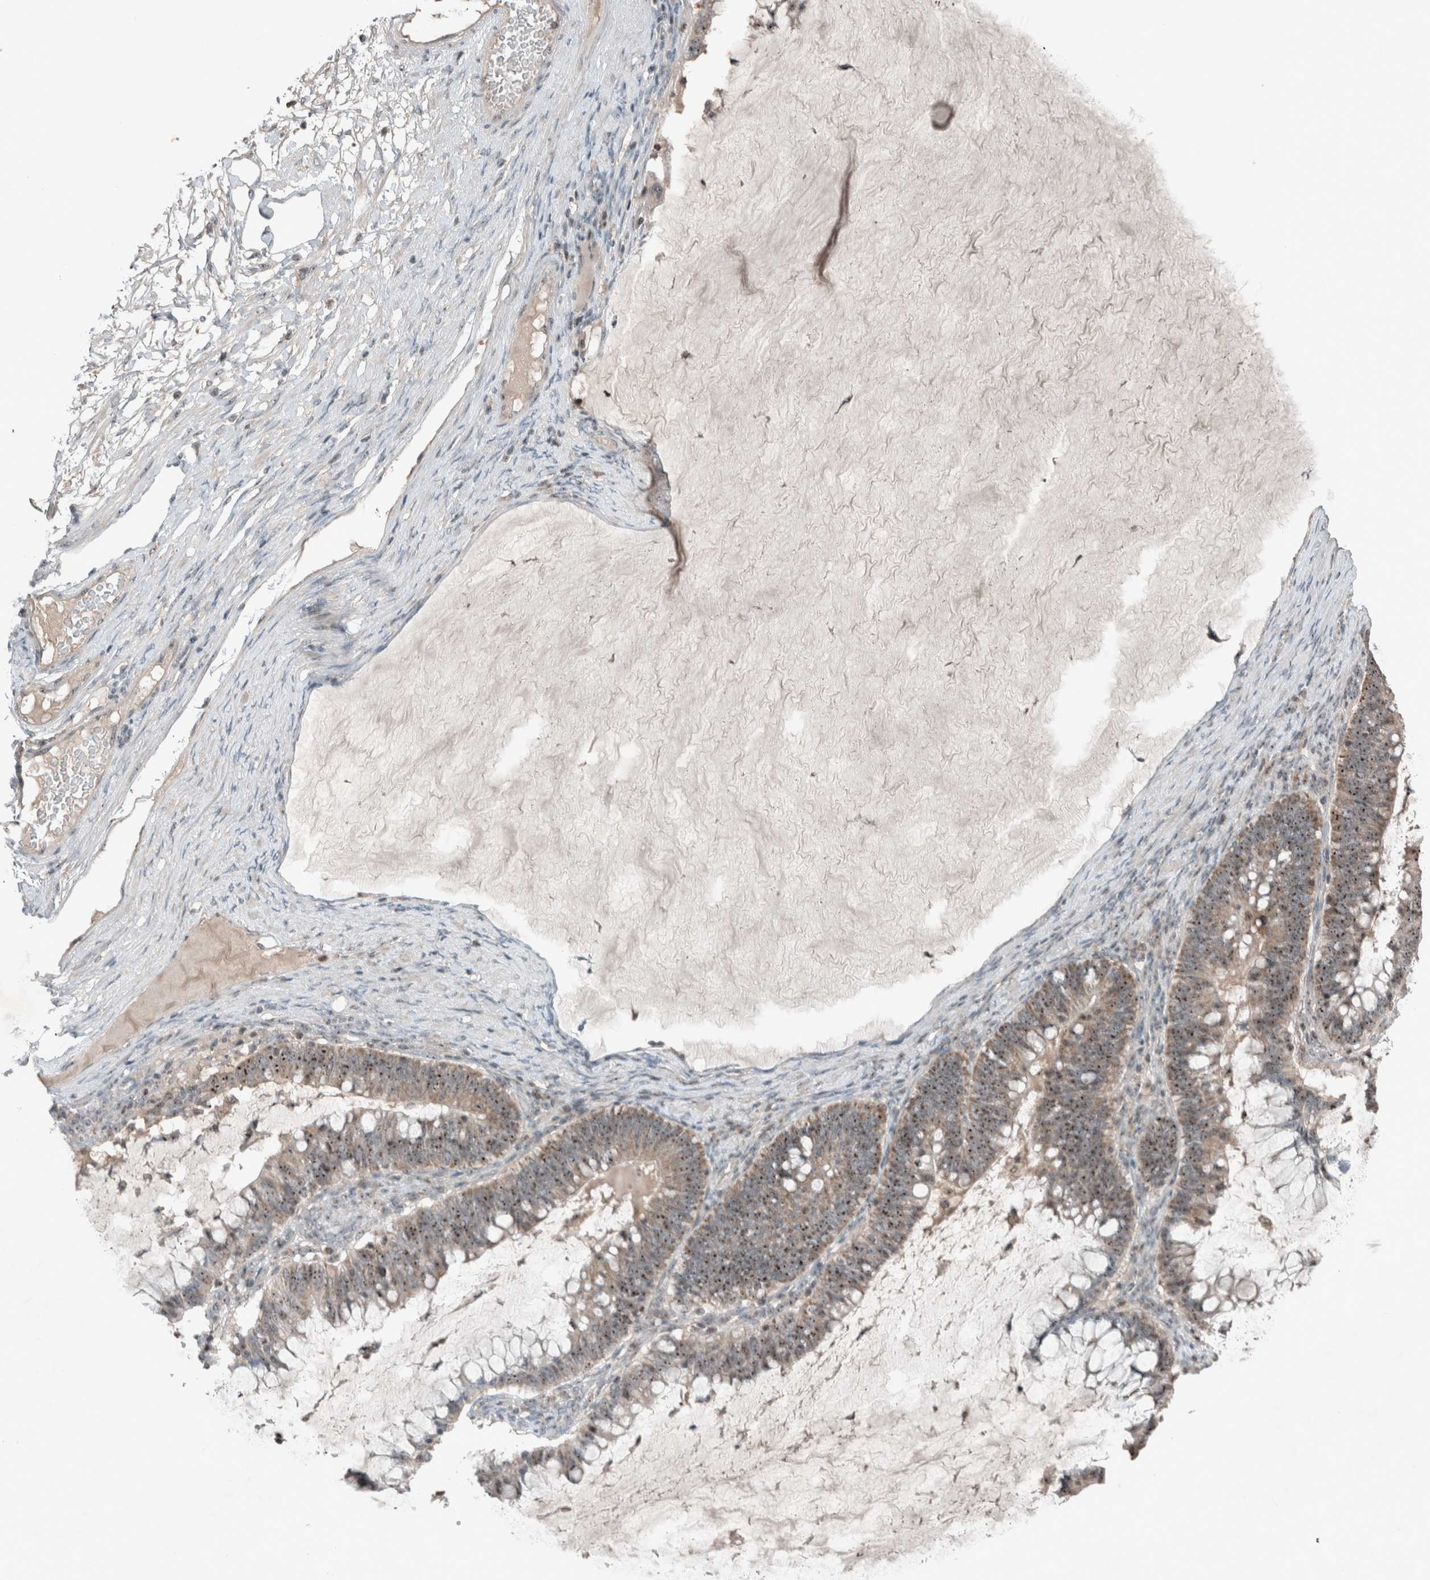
{"staining": {"intensity": "moderate", "quantity": ">75%", "location": "cytoplasmic/membranous,nuclear"}, "tissue": "ovarian cancer", "cell_type": "Tumor cells", "image_type": "cancer", "snomed": [{"axis": "morphology", "description": "Cystadenocarcinoma, mucinous, NOS"}, {"axis": "topography", "description": "Ovary"}], "caption": "High-power microscopy captured an immunohistochemistry (IHC) histopathology image of ovarian cancer, revealing moderate cytoplasmic/membranous and nuclear expression in about >75% of tumor cells.", "gene": "RPF1", "patient": {"sex": "female", "age": 61}}